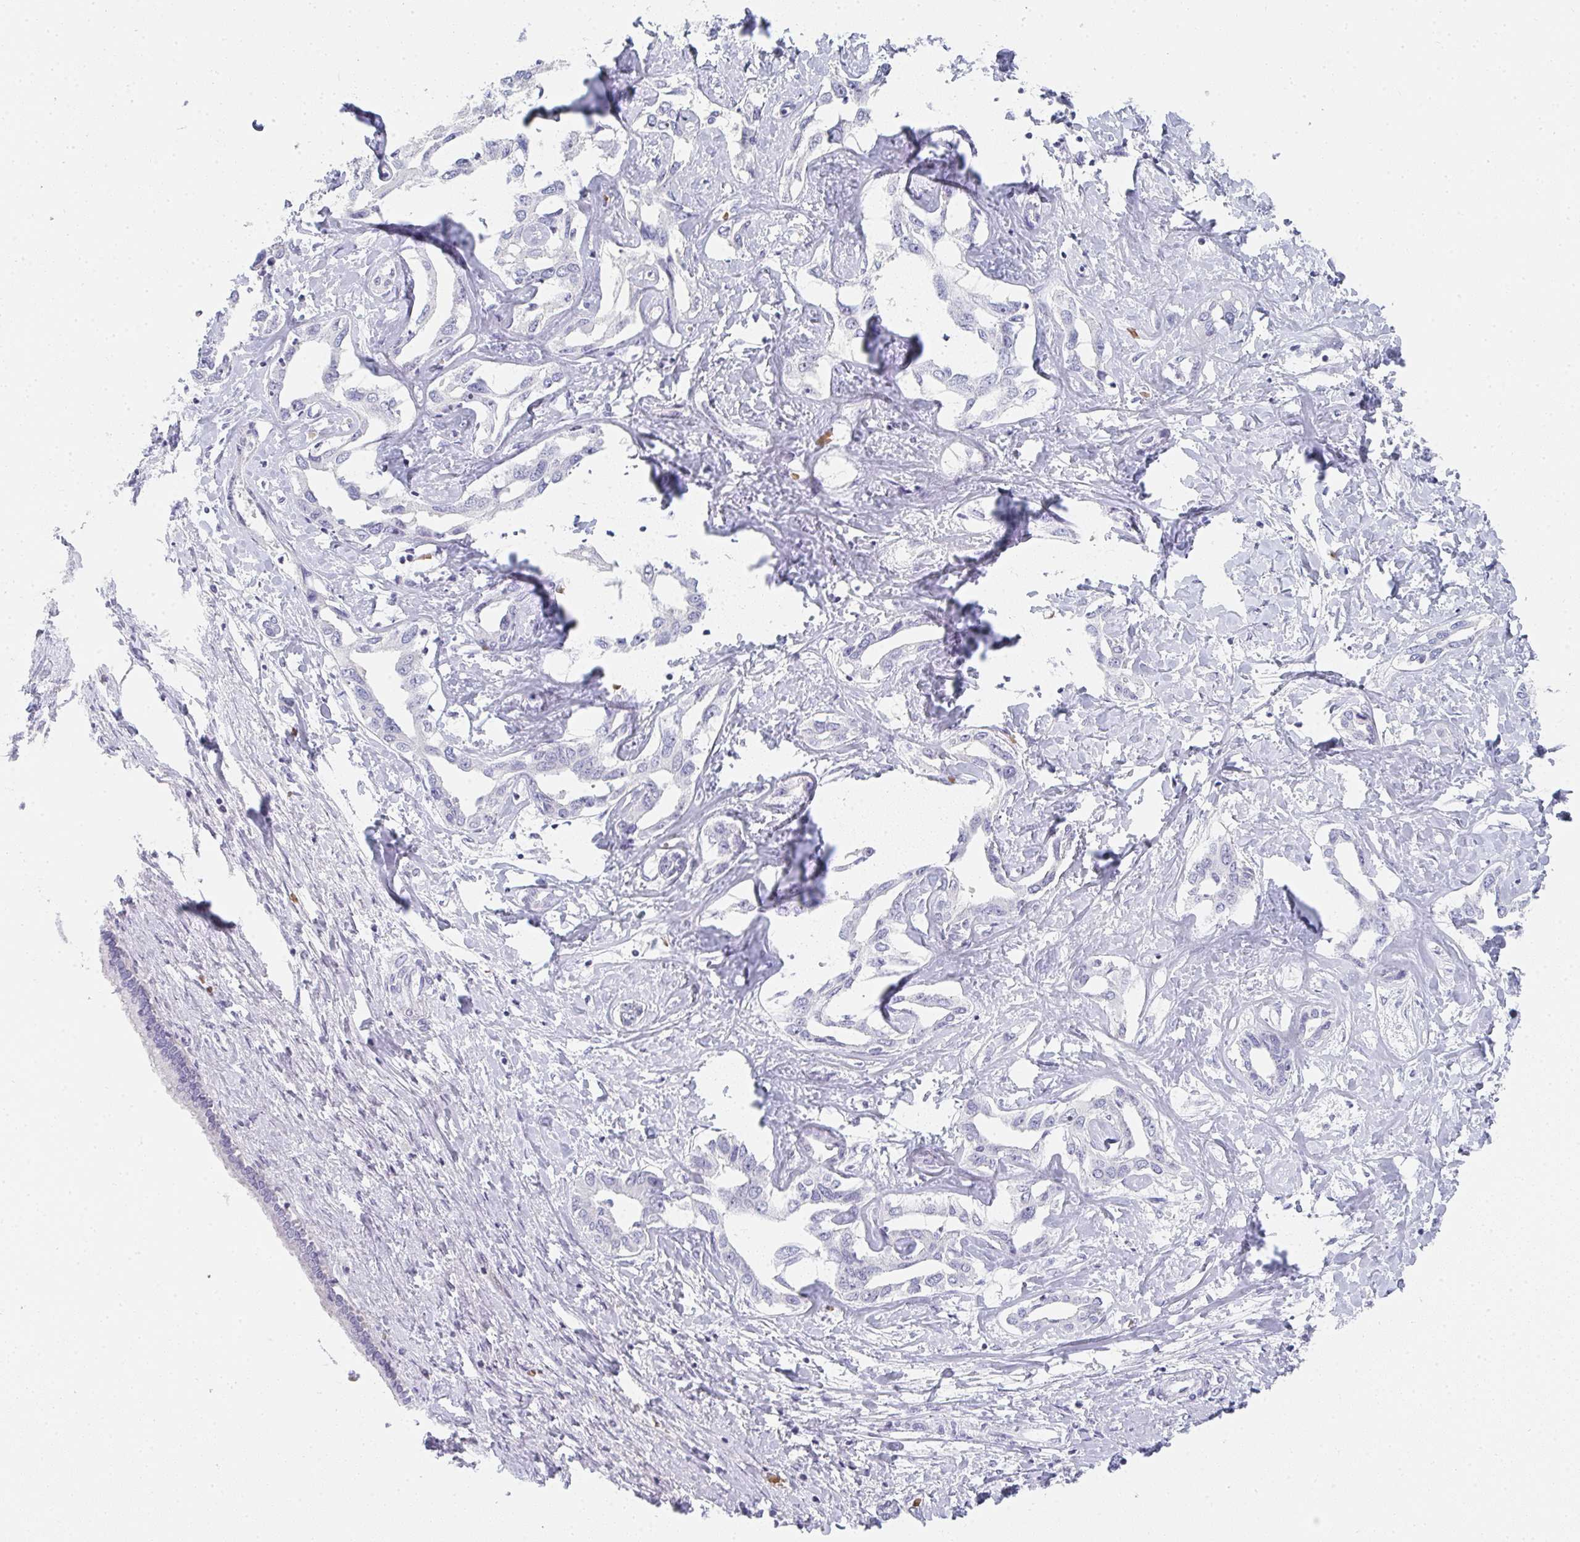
{"staining": {"intensity": "negative", "quantity": "none", "location": "none"}, "tissue": "liver cancer", "cell_type": "Tumor cells", "image_type": "cancer", "snomed": [{"axis": "morphology", "description": "Cholangiocarcinoma"}, {"axis": "topography", "description": "Liver"}], "caption": "DAB (3,3'-diaminobenzidine) immunohistochemical staining of human cholangiocarcinoma (liver) shows no significant positivity in tumor cells.", "gene": "NEU2", "patient": {"sex": "male", "age": 59}}